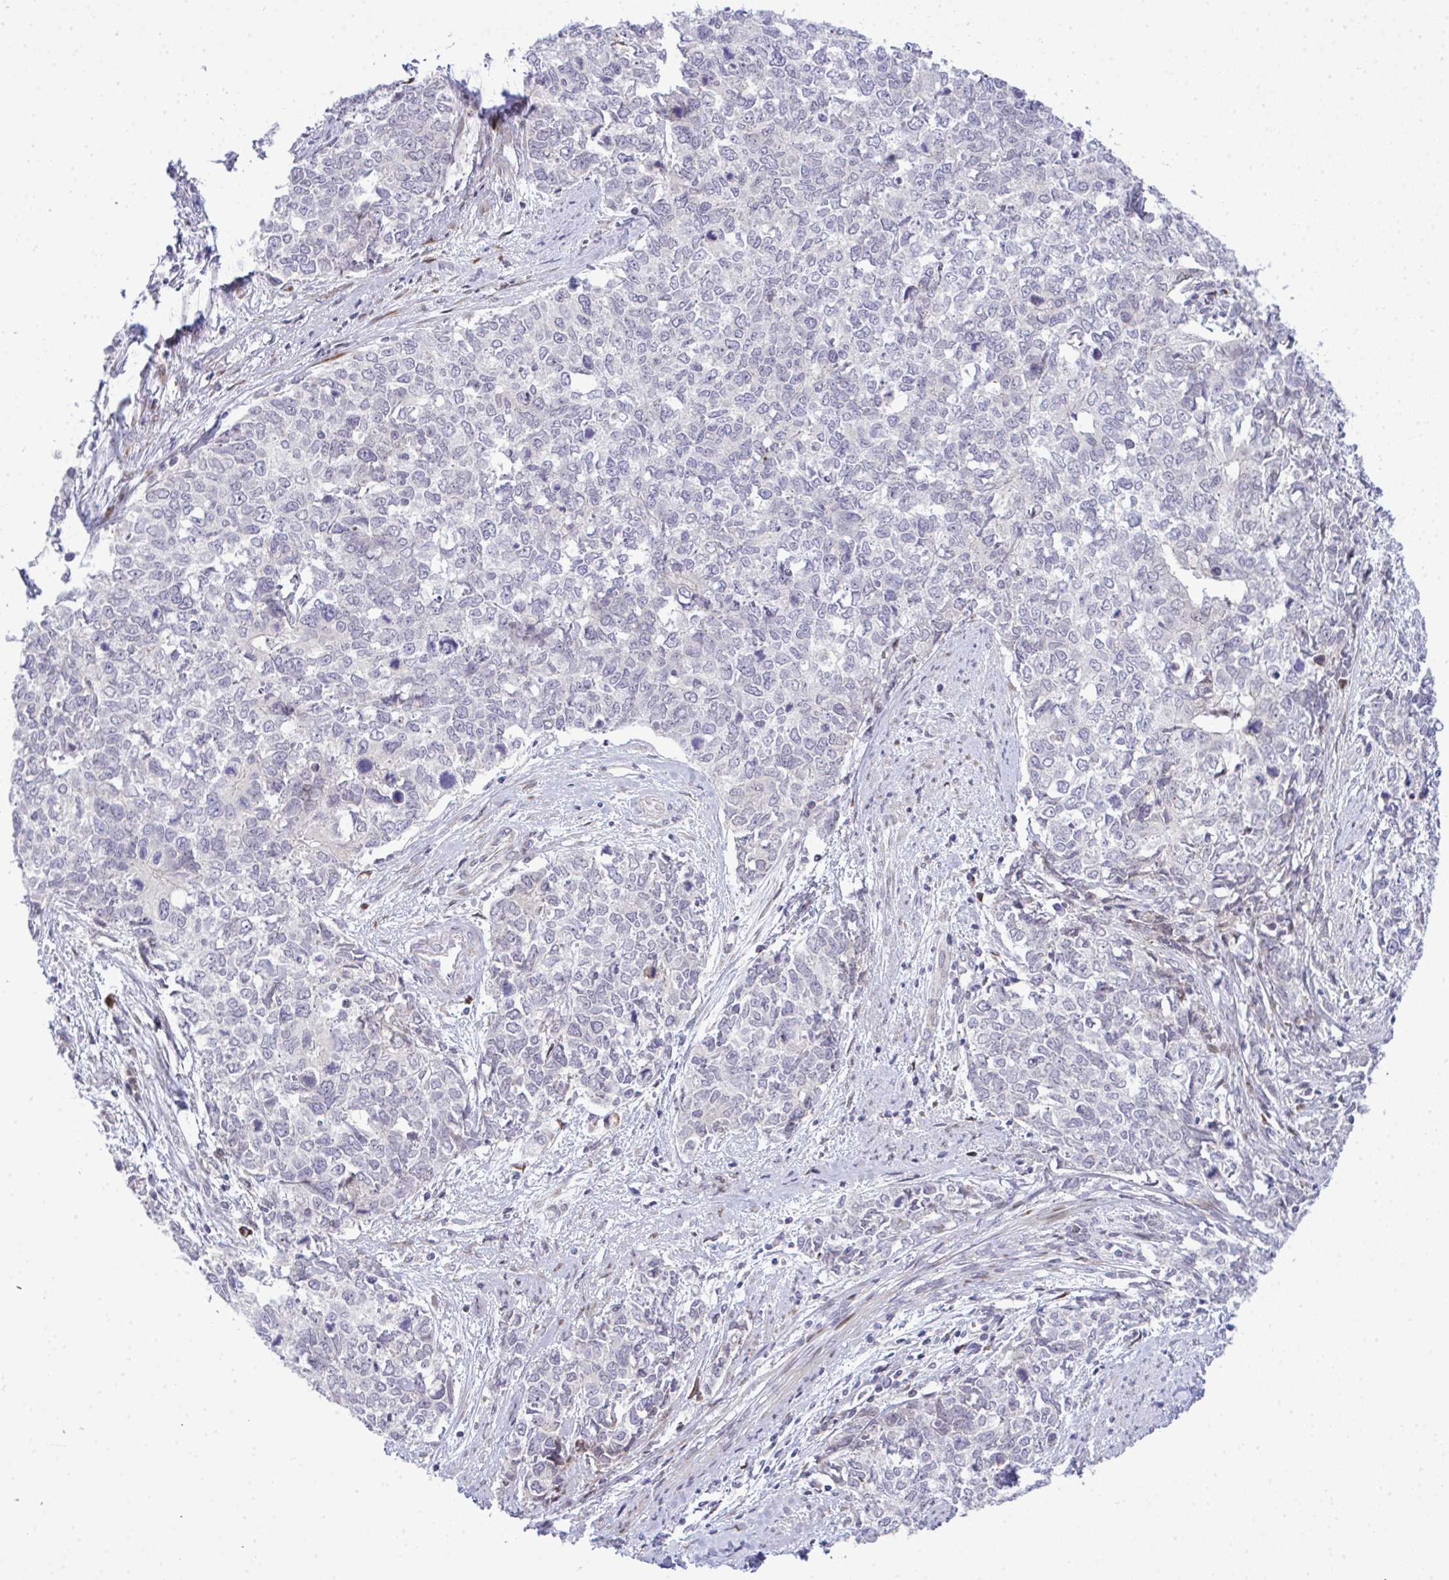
{"staining": {"intensity": "negative", "quantity": "none", "location": "none"}, "tissue": "cervical cancer", "cell_type": "Tumor cells", "image_type": "cancer", "snomed": [{"axis": "morphology", "description": "Adenocarcinoma, NOS"}, {"axis": "topography", "description": "Cervix"}], "caption": "DAB immunohistochemical staining of cervical cancer demonstrates no significant expression in tumor cells.", "gene": "CASTOR2", "patient": {"sex": "female", "age": 63}}